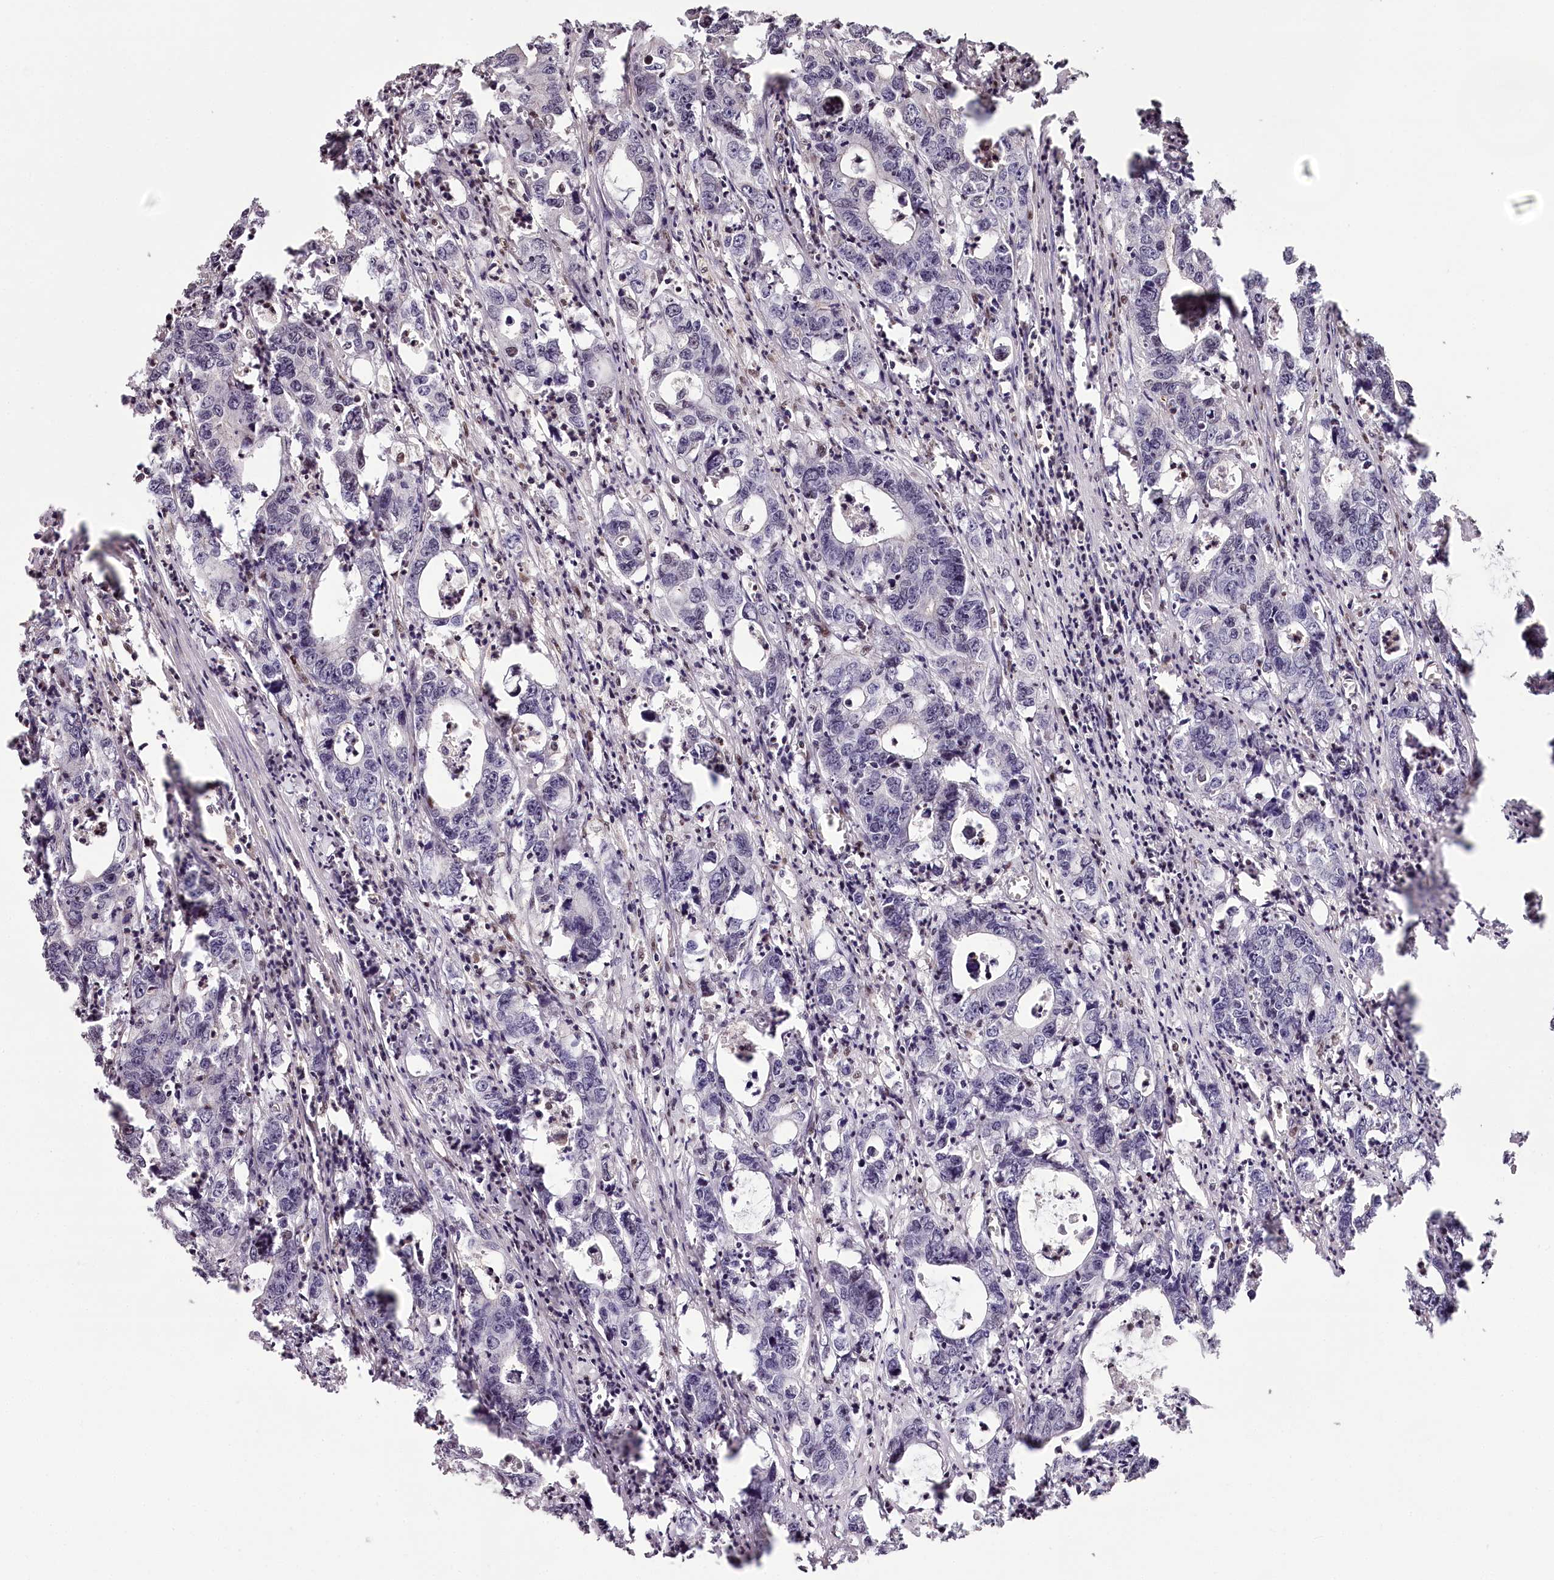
{"staining": {"intensity": "negative", "quantity": "none", "location": "none"}, "tissue": "colorectal cancer", "cell_type": "Tumor cells", "image_type": "cancer", "snomed": [{"axis": "morphology", "description": "Adenocarcinoma, NOS"}, {"axis": "topography", "description": "Colon"}], "caption": "Immunohistochemistry photomicrograph of human colorectal adenocarcinoma stained for a protein (brown), which exhibits no staining in tumor cells.", "gene": "KIF14", "patient": {"sex": "female", "age": 75}}